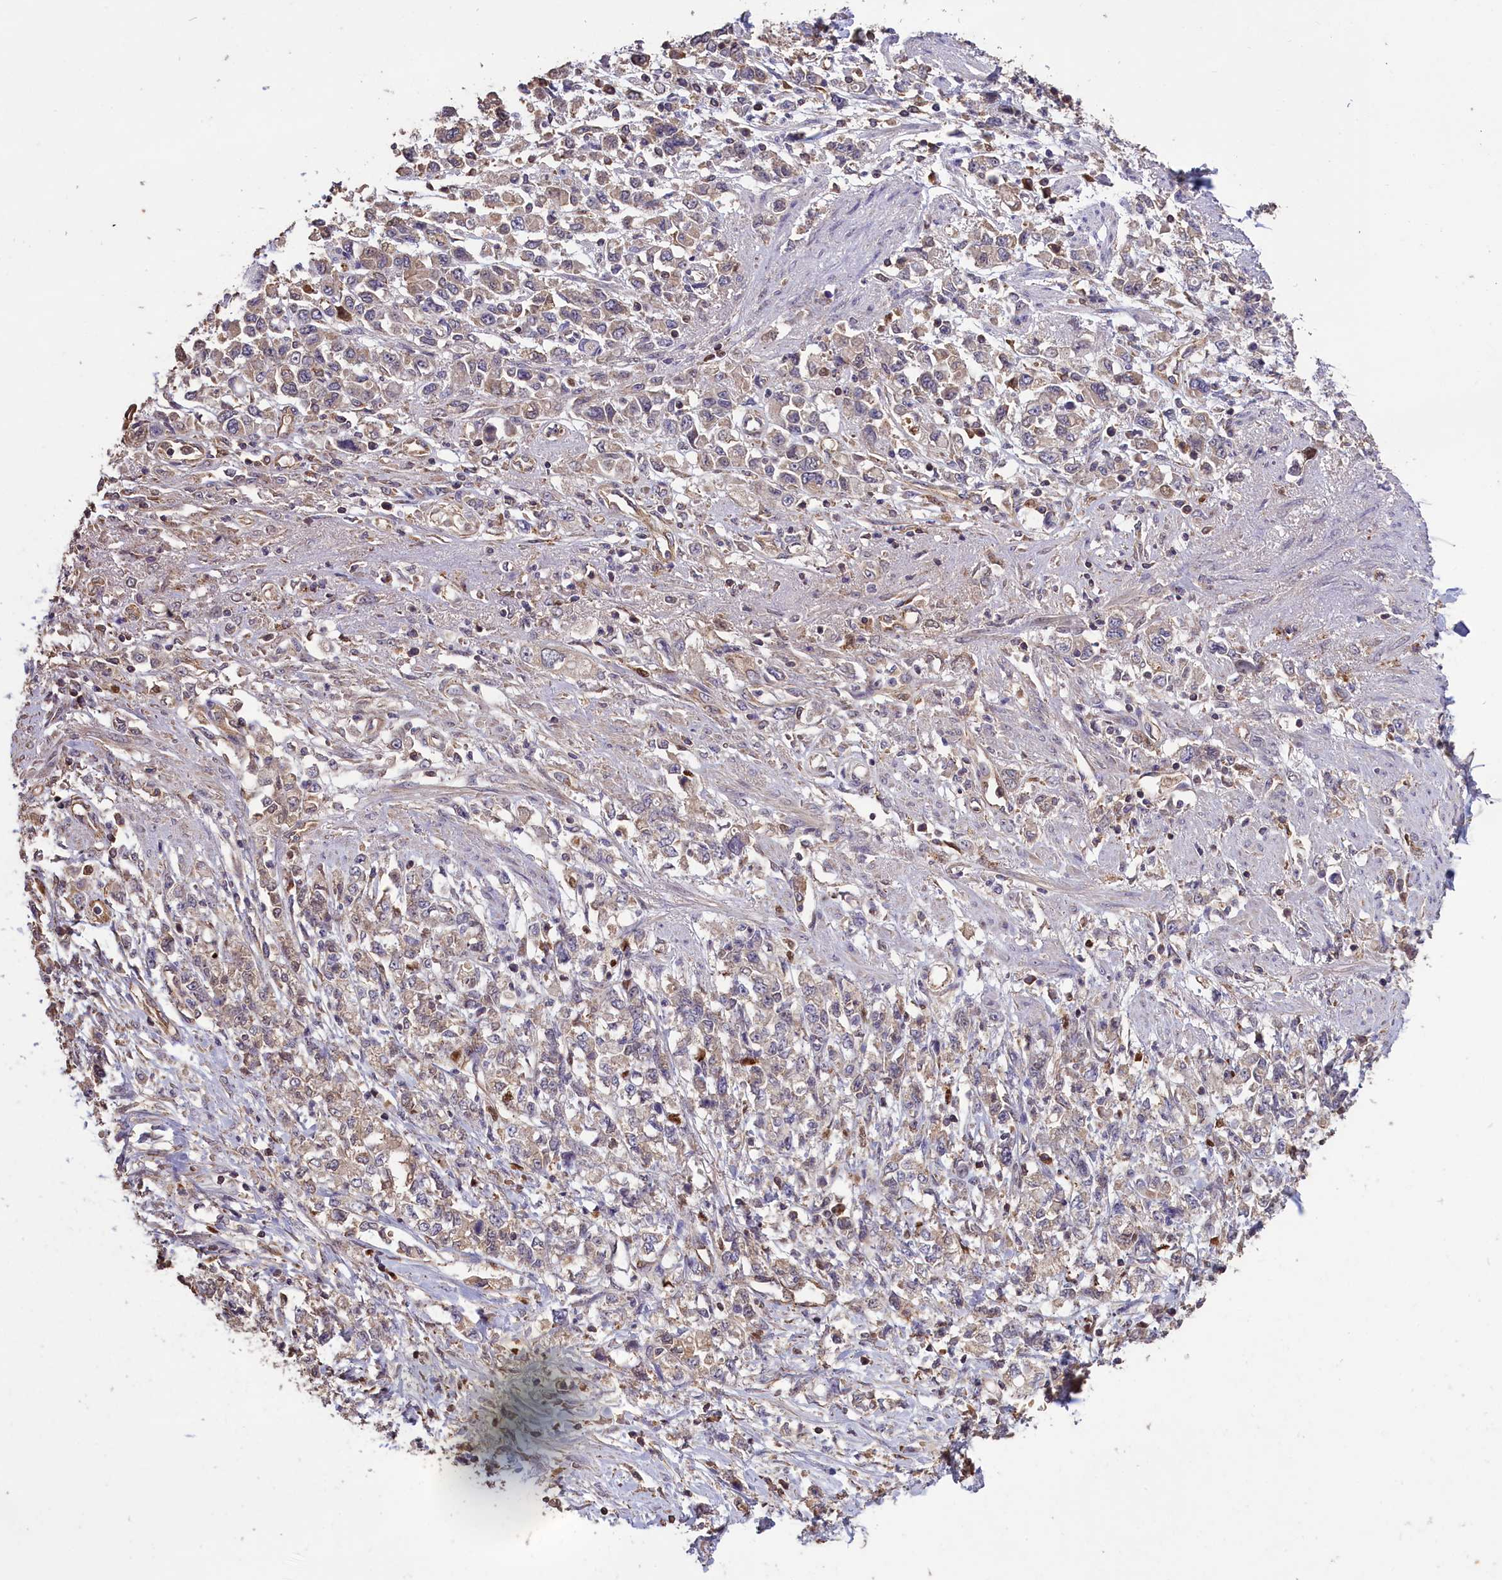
{"staining": {"intensity": "weak", "quantity": "<25%", "location": "cytoplasmic/membranous"}, "tissue": "stomach cancer", "cell_type": "Tumor cells", "image_type": "cancer", "snomed": [{"axis": "morphology", "description": "Adenocarcinoma, NOS"}, {"axis": "topography", "description": "Stomach"}], "caption": "Tumor cells show no significant protein positivity in stomach cancer (adenocarcinoma).", "gene": "CLRN2", "patient": {"sex": "female", "age": 76}}